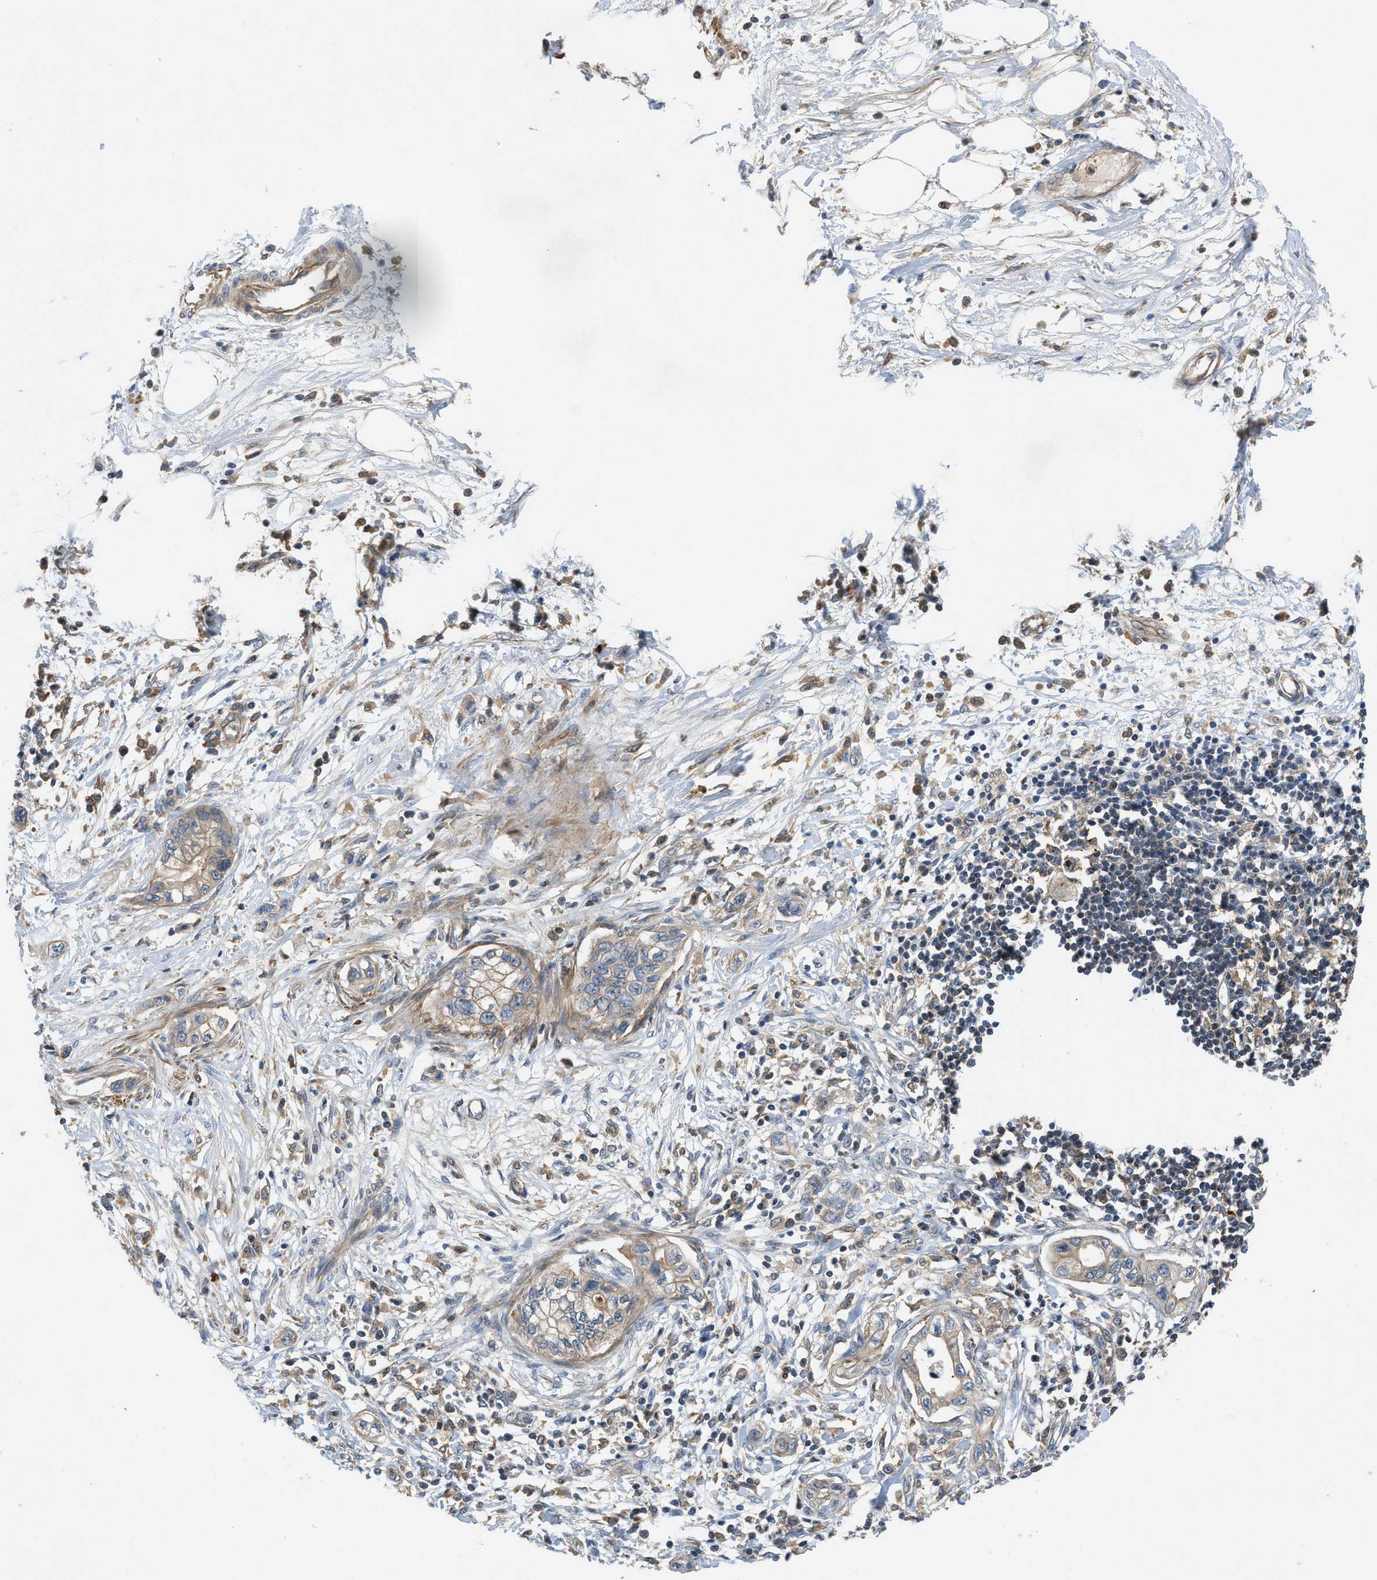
{"staining": {"intensity": "weak", "quantity": "25%-75%", "location": "cytoplasmic/membranous"}, "tissue": "pancreatic cancer", "cell_type": "Tumor cells", "image_type": "cancer", "snomed": [{"axis": "morphology", "description": "Adenocarcinoma, NOS"}, {"axis": "topography", "description": "Pancreas"}], "caption": "A histopathology image showing weak cytoplasmic/membranous expression in about 25%-75% of tumor cells in adenocarcinoma (pancreatic), as visualized by brown immunohistochemical staining.", "gene": "GPR31", "patient": {"sex": "male", "age": 56}}